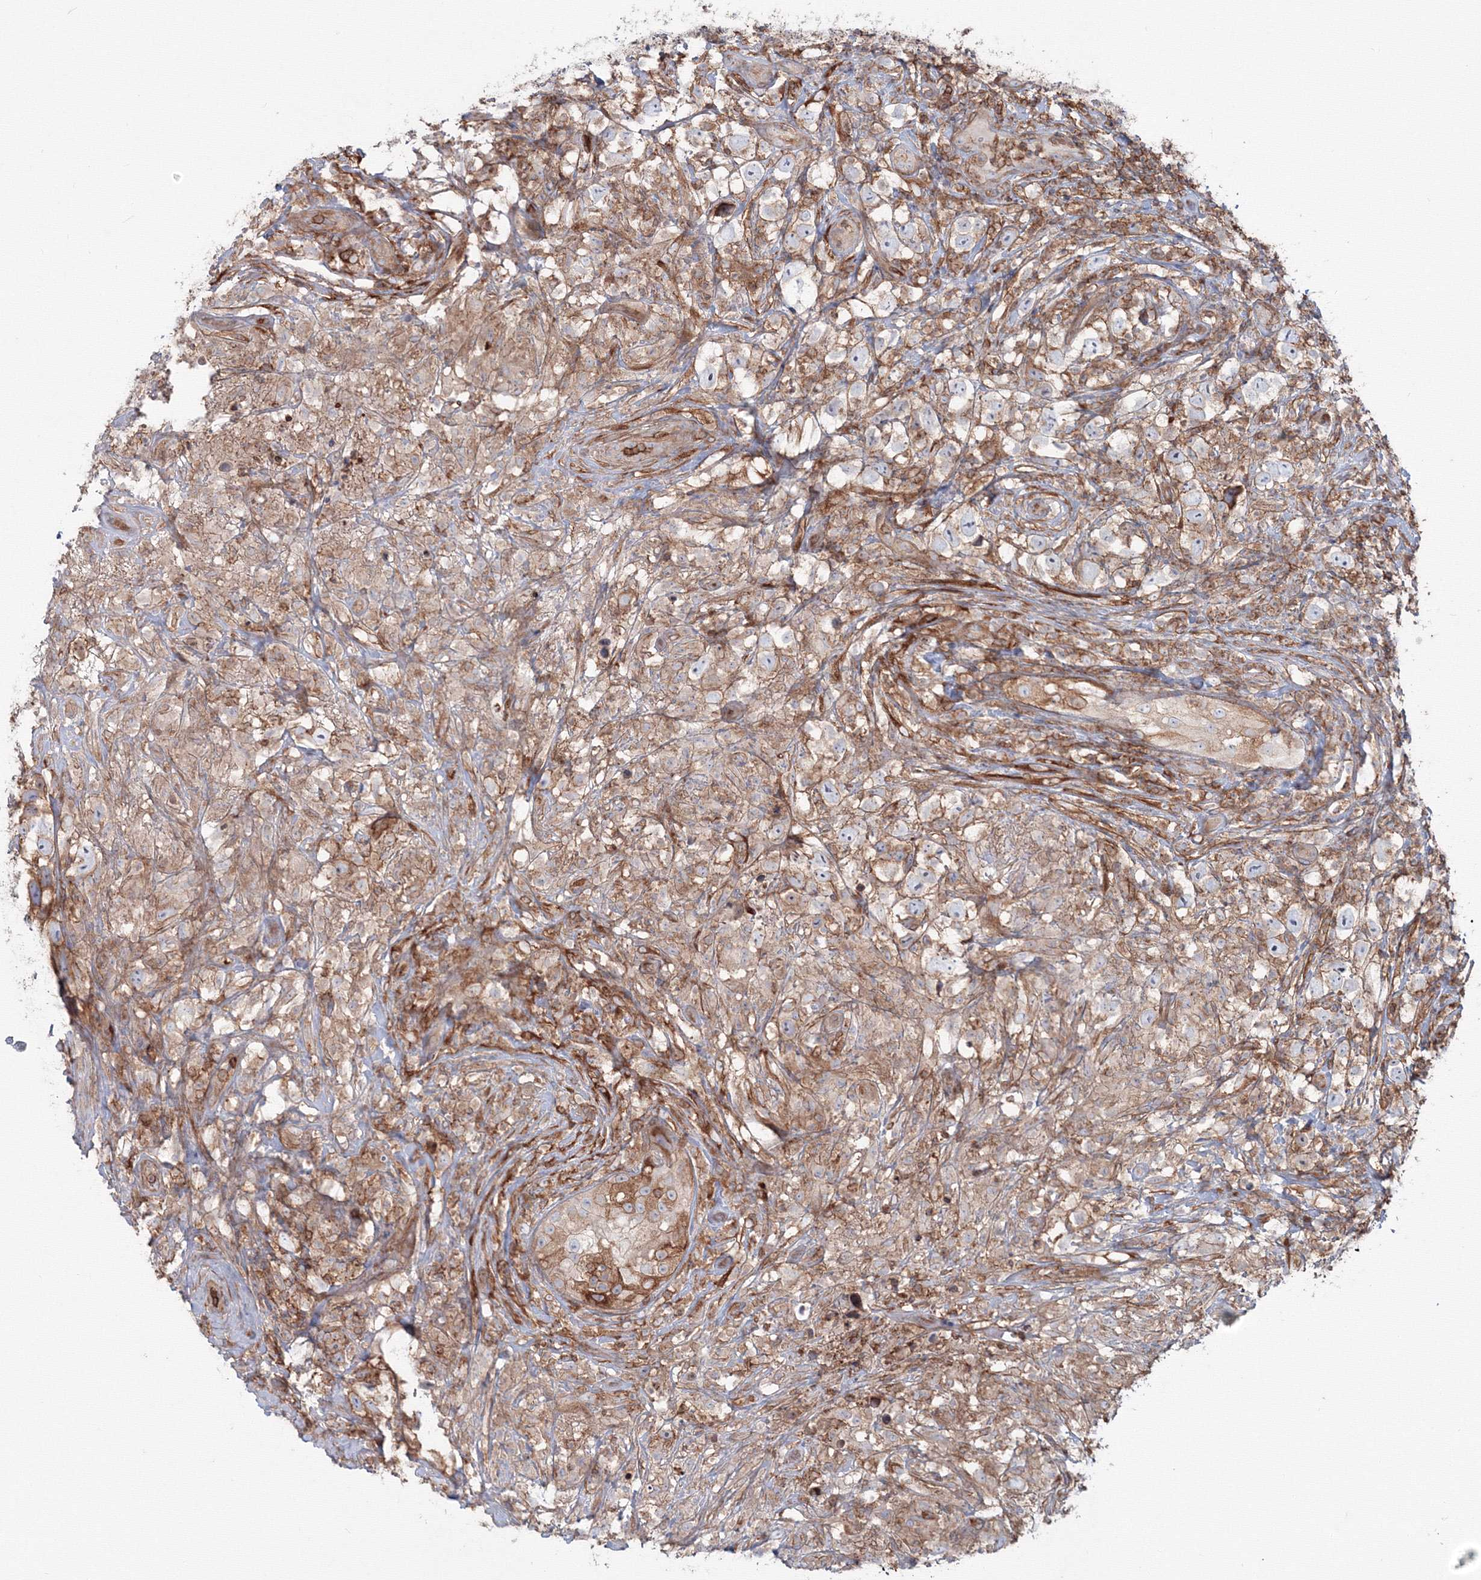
{"staining": {"intensity": "negative", "quantity": "none", "location": "none"}, "tissue": "testis cancer", "cell_type": "Tumor cells", "image_type": "cancer", "snomed": [{"axis": "morphology", "description": "Seminoma, NOS"}, {"axis": "topography", "description": "Testis"}], "caption": "Histopathology image shows no protein staining in tumor cells of testis cancer tissue.", "gene": "SH3PXD2A", "patient": {"sex": "male", "age": 49}}